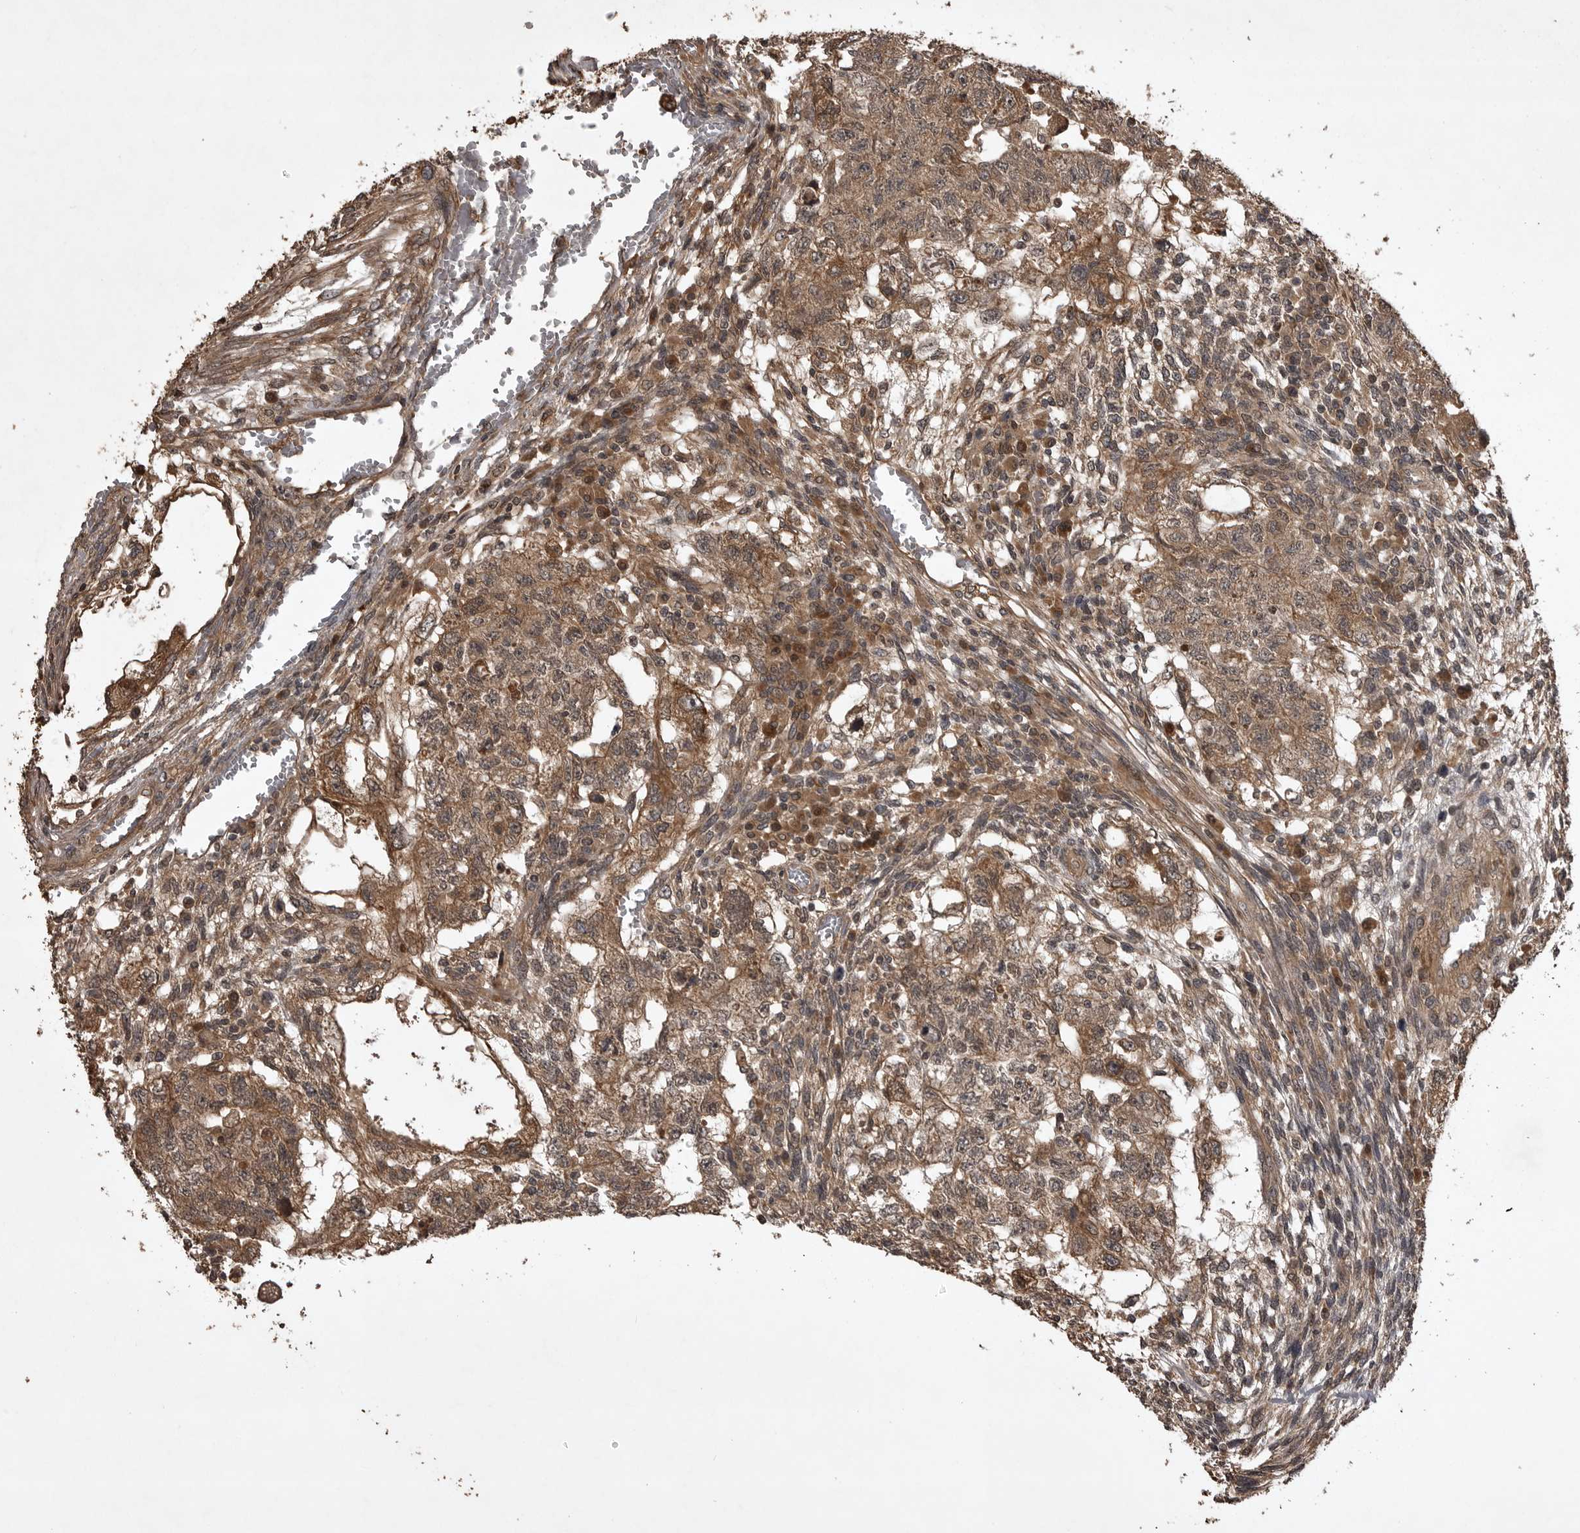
{"staining": {"intensity": "moderate", "quantity": ">75%", "location": "cytoplasmic/membranous"}, "tissue": "testis cancer", "cell_type": "Tumor cells", "image_type": "cancer", "snomed": [{"axis": "morphology", "description": "Normal tissue, NOS"}, {"axis": "morphology", "description": "Carcinoma, Embryonal, NOS"}, {"axis": "topography", "description": "Testis"}], "caption": "A histopathology image of human testis cancer (embryonal carcinoma) stained for a protein displays moderate cytoplasmic/membranous brown staining in tumor cells. The staining was performed using DAB to visualize the protein expression in brown, while the nuclei were stained in blue with hematoxylin (Magnification: 20x).", "gene": "AKAP7", "patient": {"sex": "male", "age": 36}}